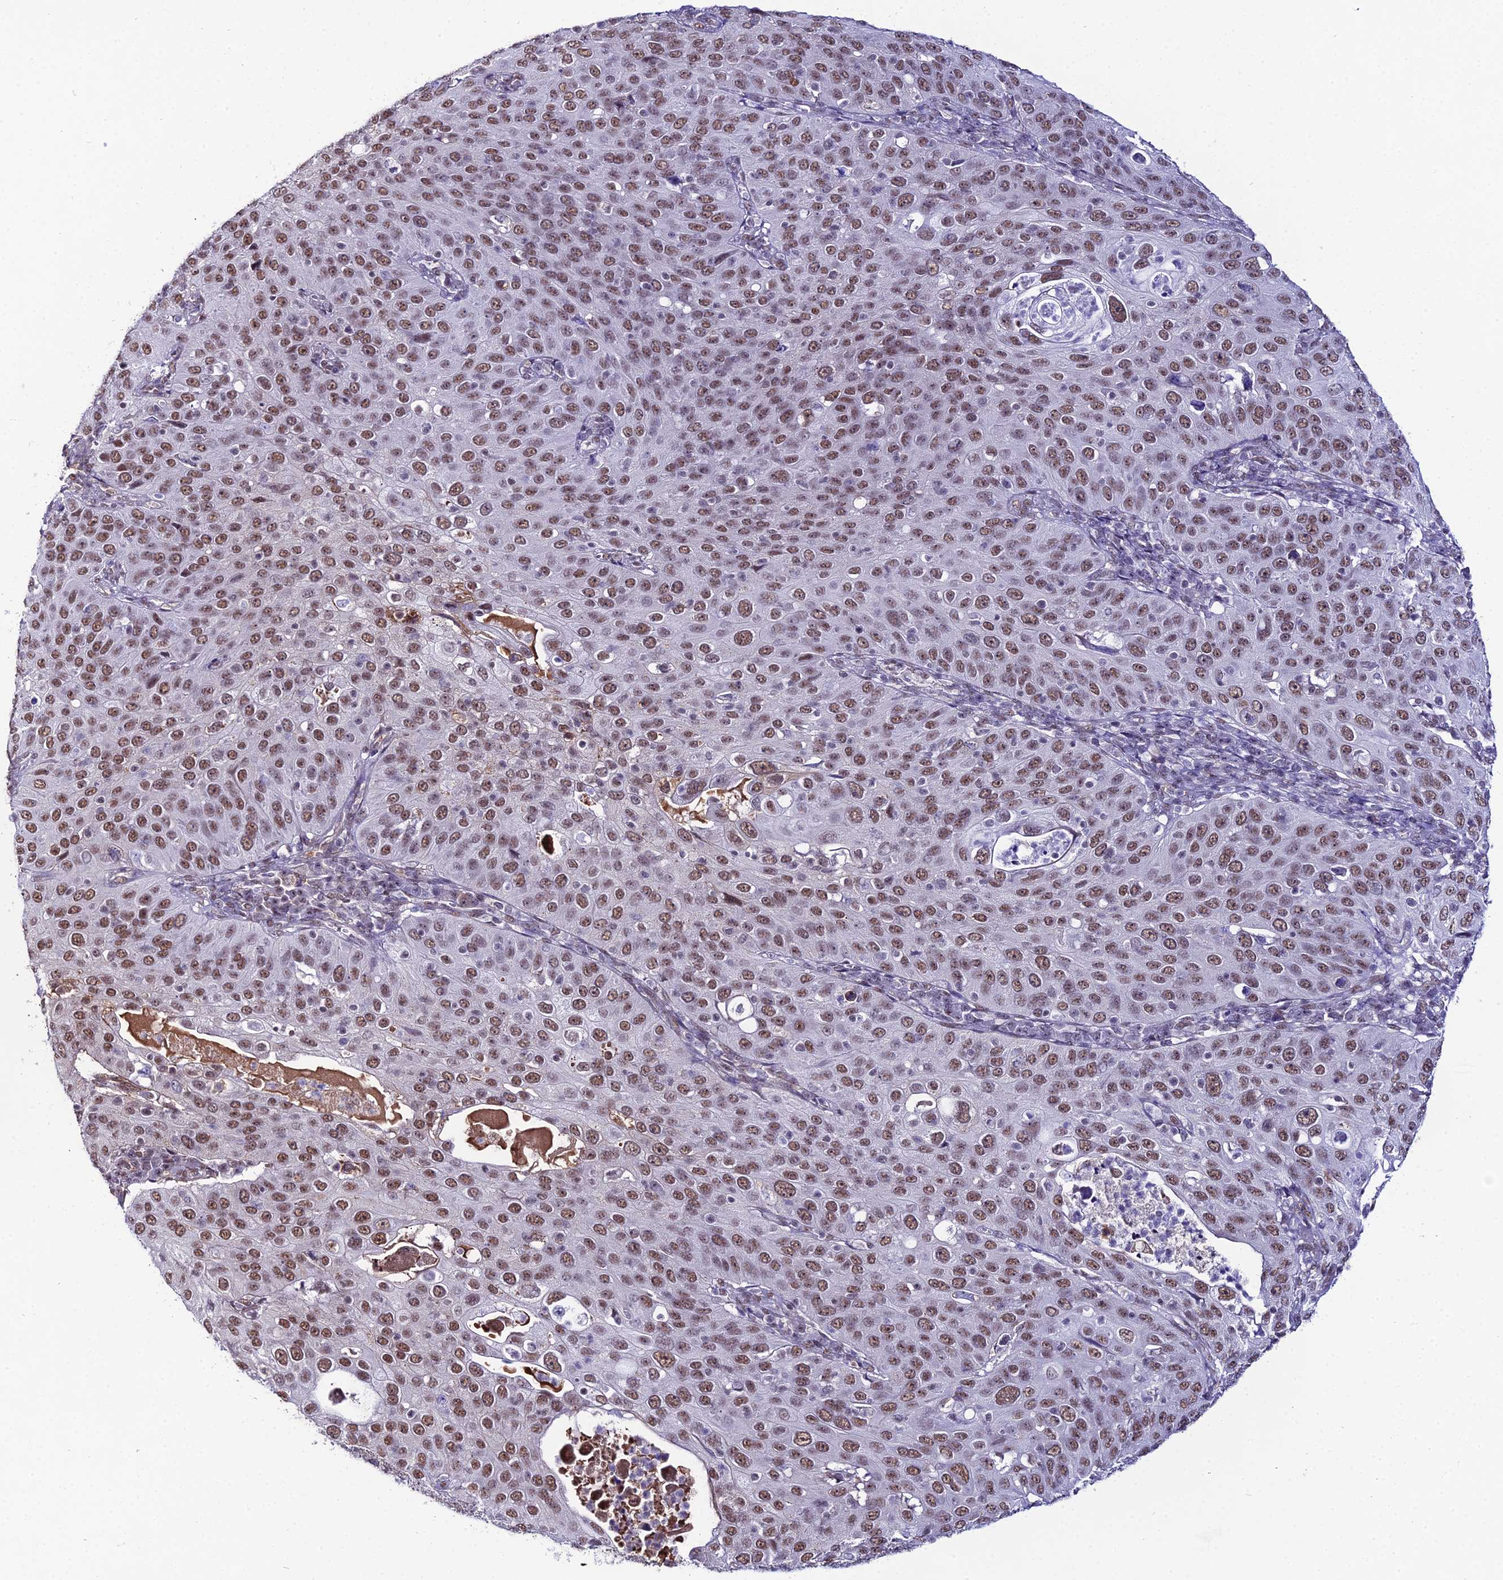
{"staining": {"intensity": "moderate", "quantity": ">75%", "location": "nuclear"}, "tissue": "cervical cancer", "cell_type": "Tumor cells", "image_type": "cancer", "snomed": [{"axis": "morphology", "description": "Squamous cell carcinoma, NOS"}, {"axis": "topography", "description": "Cervix"}], "caption": "This micrograph exhibits immunohistochemistry staining of human squamous cell carcinoma (cervical), with medium moderate nuclear staining in about >75% of tumor cells.", "gene": "RBM12", "patient": {"sex": "female", "age": 36}}